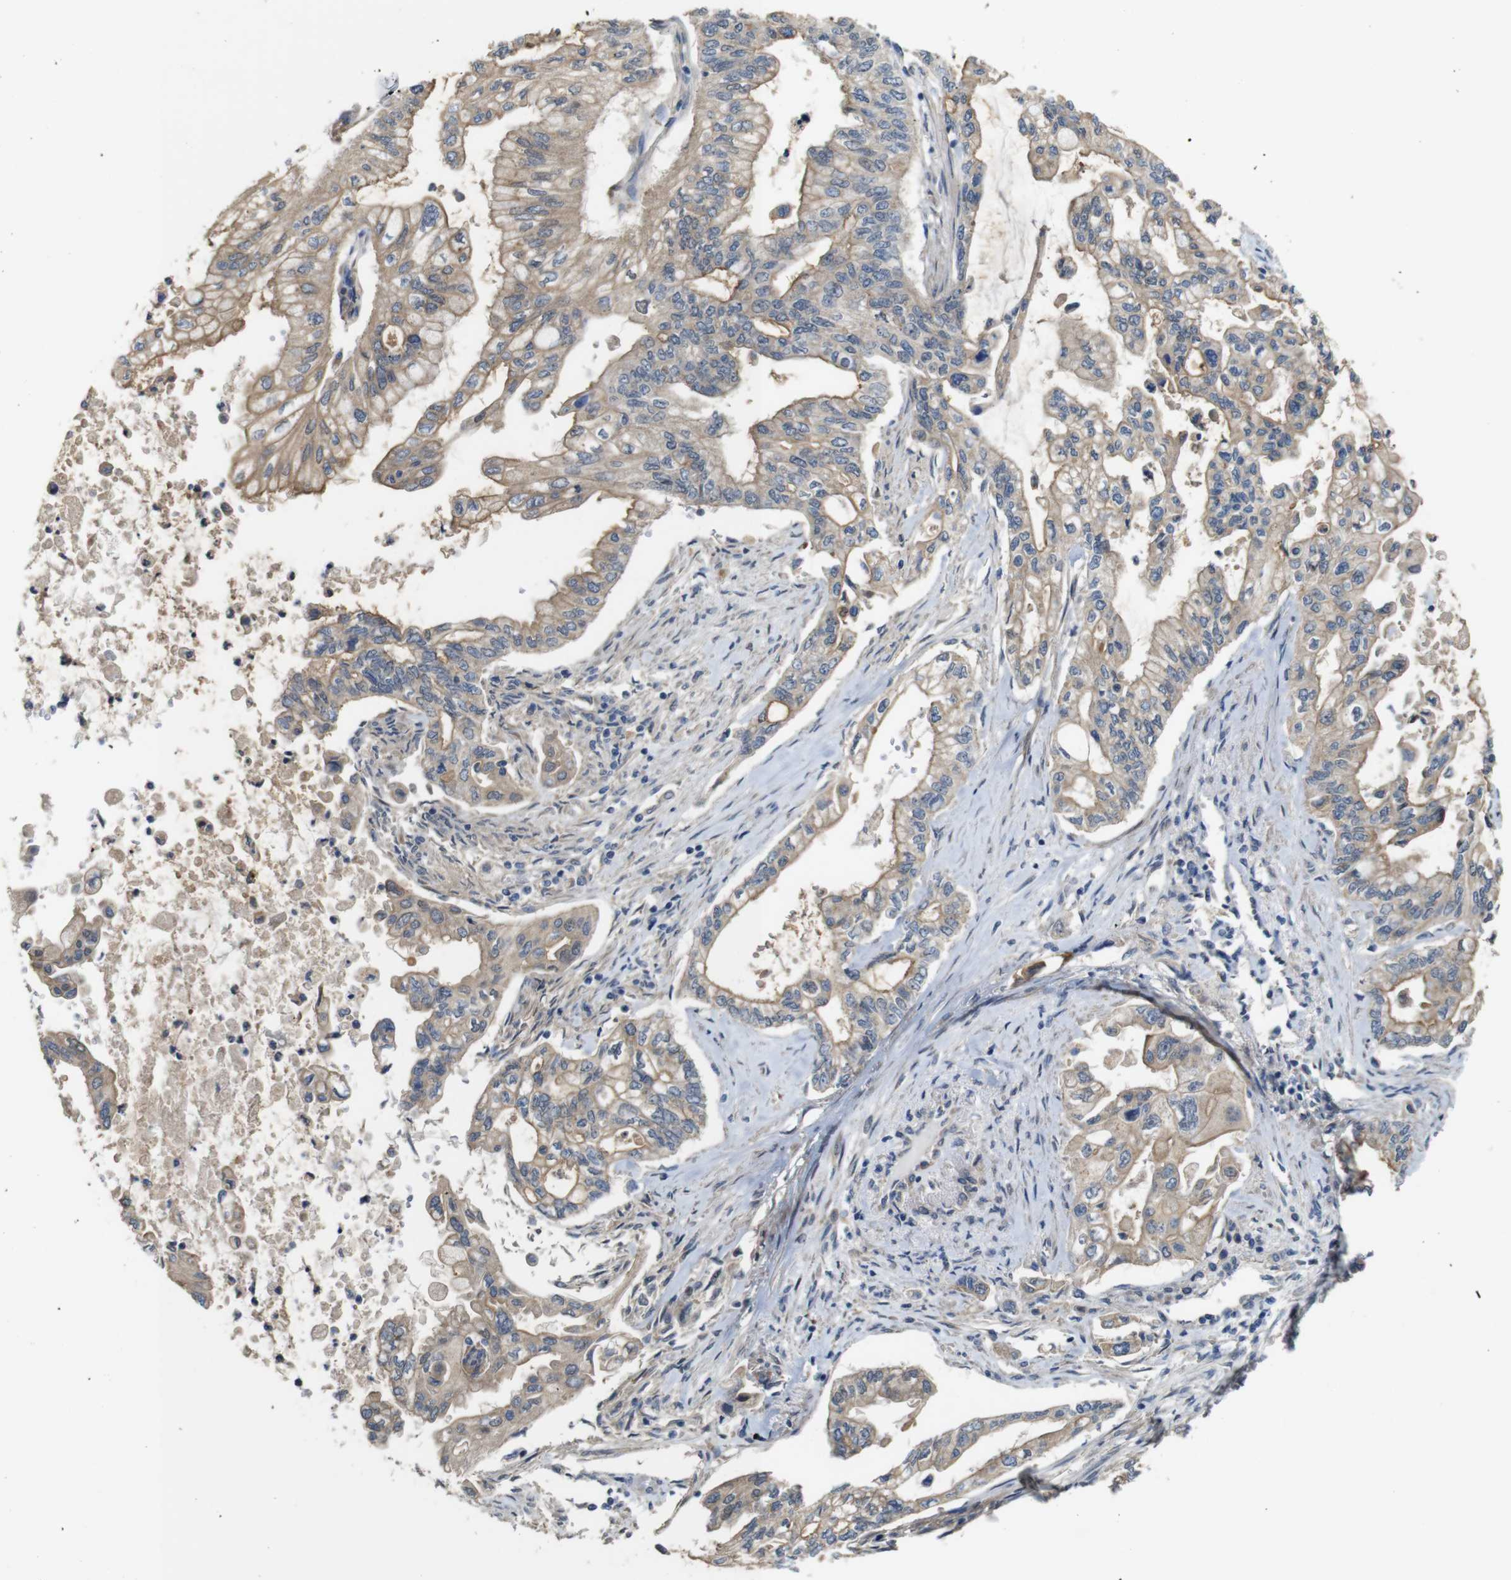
{"staining": {"intensity": "moderate", "quantity": ">75%", "location": "cytoplasmic/membranous"}, "tissue": "pancreatic cancer", "cell_type": "Tumor cells", "image_type": "cancer", "snomed": [{"axis": "morphology", "description": "Normal tissue, NOS"}, {"axis": "topography", "description": "Pancreas"}], "caption": "The photomicrograph demonstrates staining of pancreatic cancer, revealing moderate cytoplasmic/membranous protein positivity (brown color) within tumor cells.", "gene": "CDC34", "patient": {"sex": "male", "age": 42}}